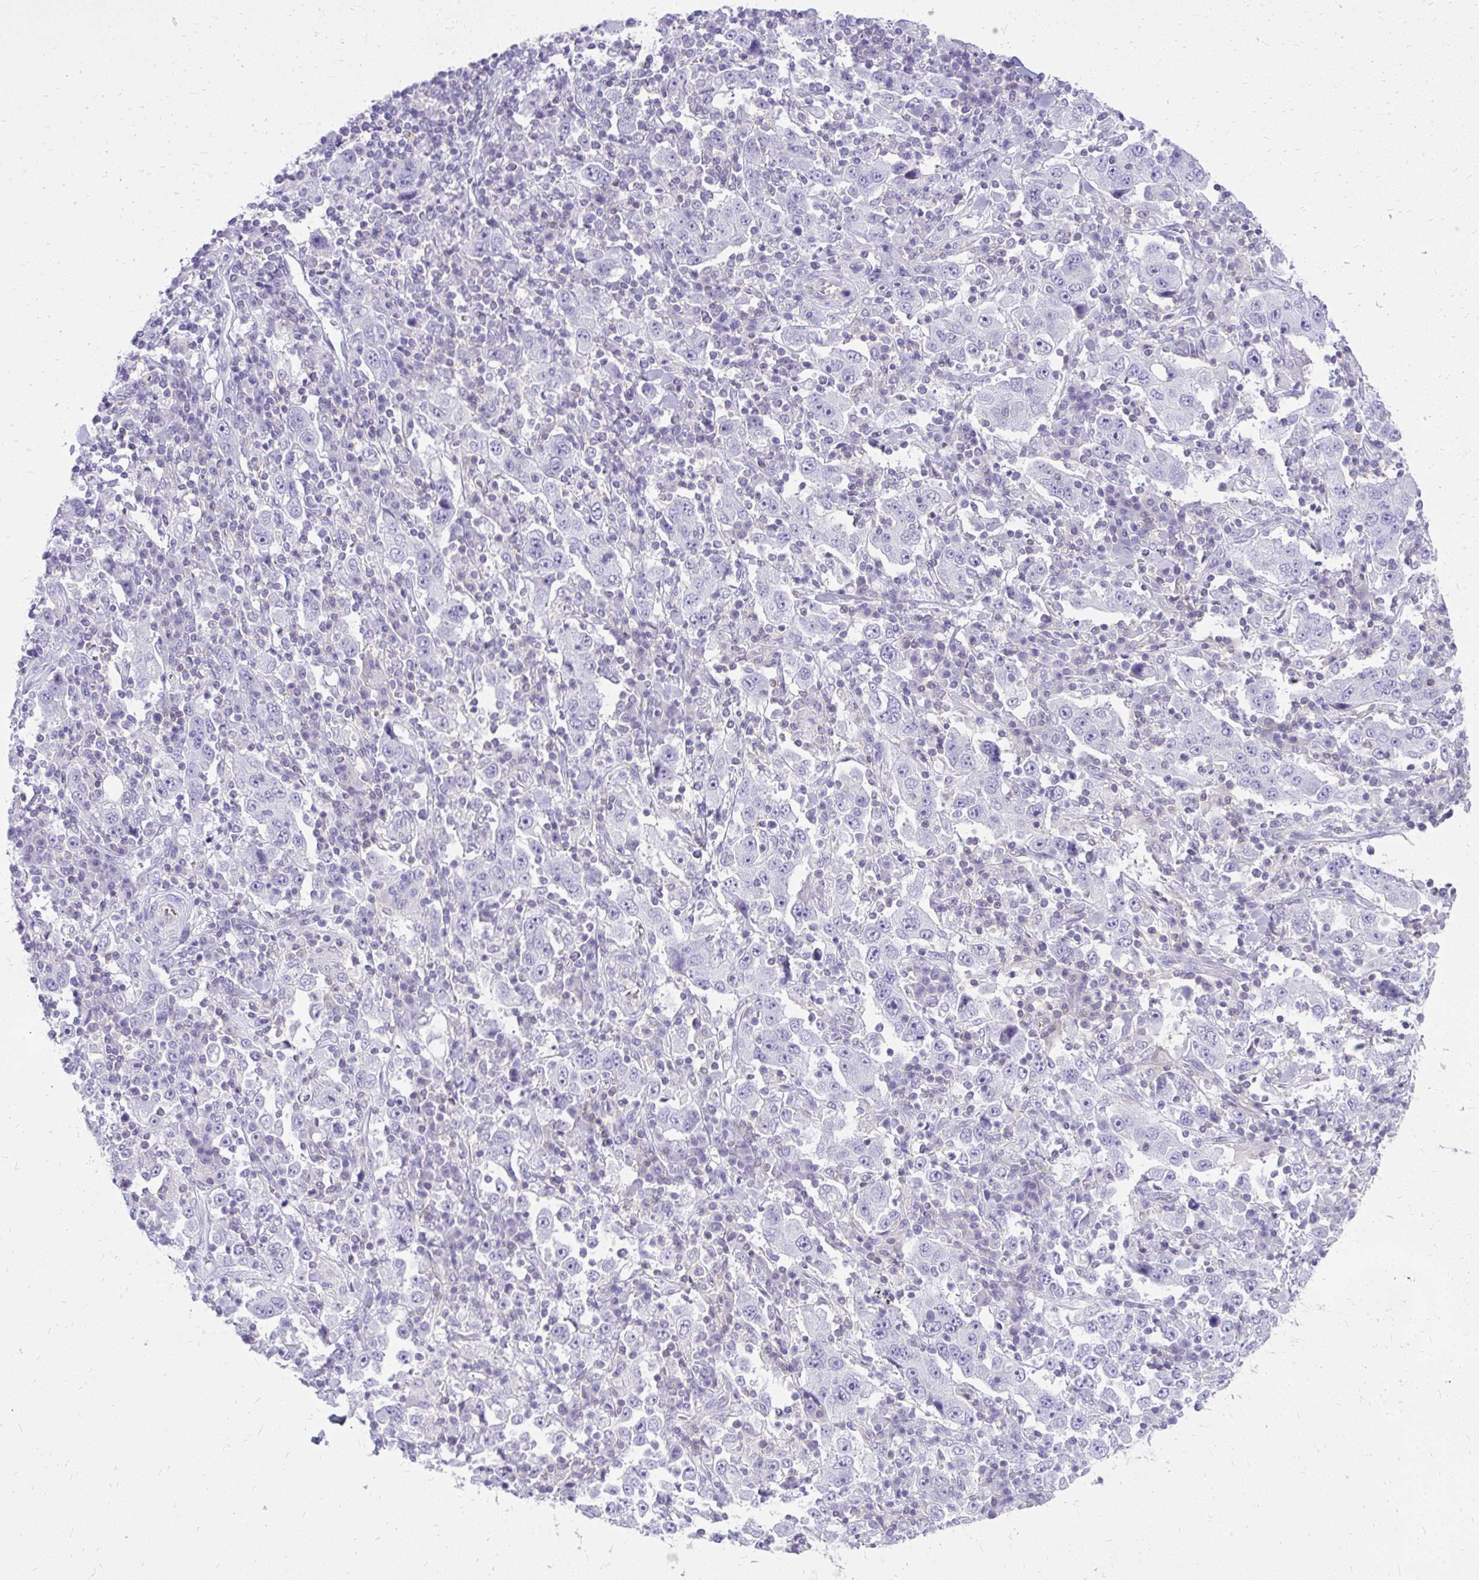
{"staining": {"intensity": "negative", "quantity": "none", "location": "none"}, "tissue": "stomach cancer", "cell_type": "Tumor cells", "image_type": "cancer", "snomed": [{"axis": "morphology", "description": "Normal tissue, NOS"}, {"axis": "morphology", "description": "Adenocarcinoma, NOS"}, {"axis": "topography", "description": "Stomach, upper"}, {"axis": "topography", "description": "Stomach"}], "caption": "Micrograph shows no significant protein staining in tumor cells of adenocarcinoma (stomach).", "gene": "GPRIN3", "patient": {"sex": "male", "age": 59}}